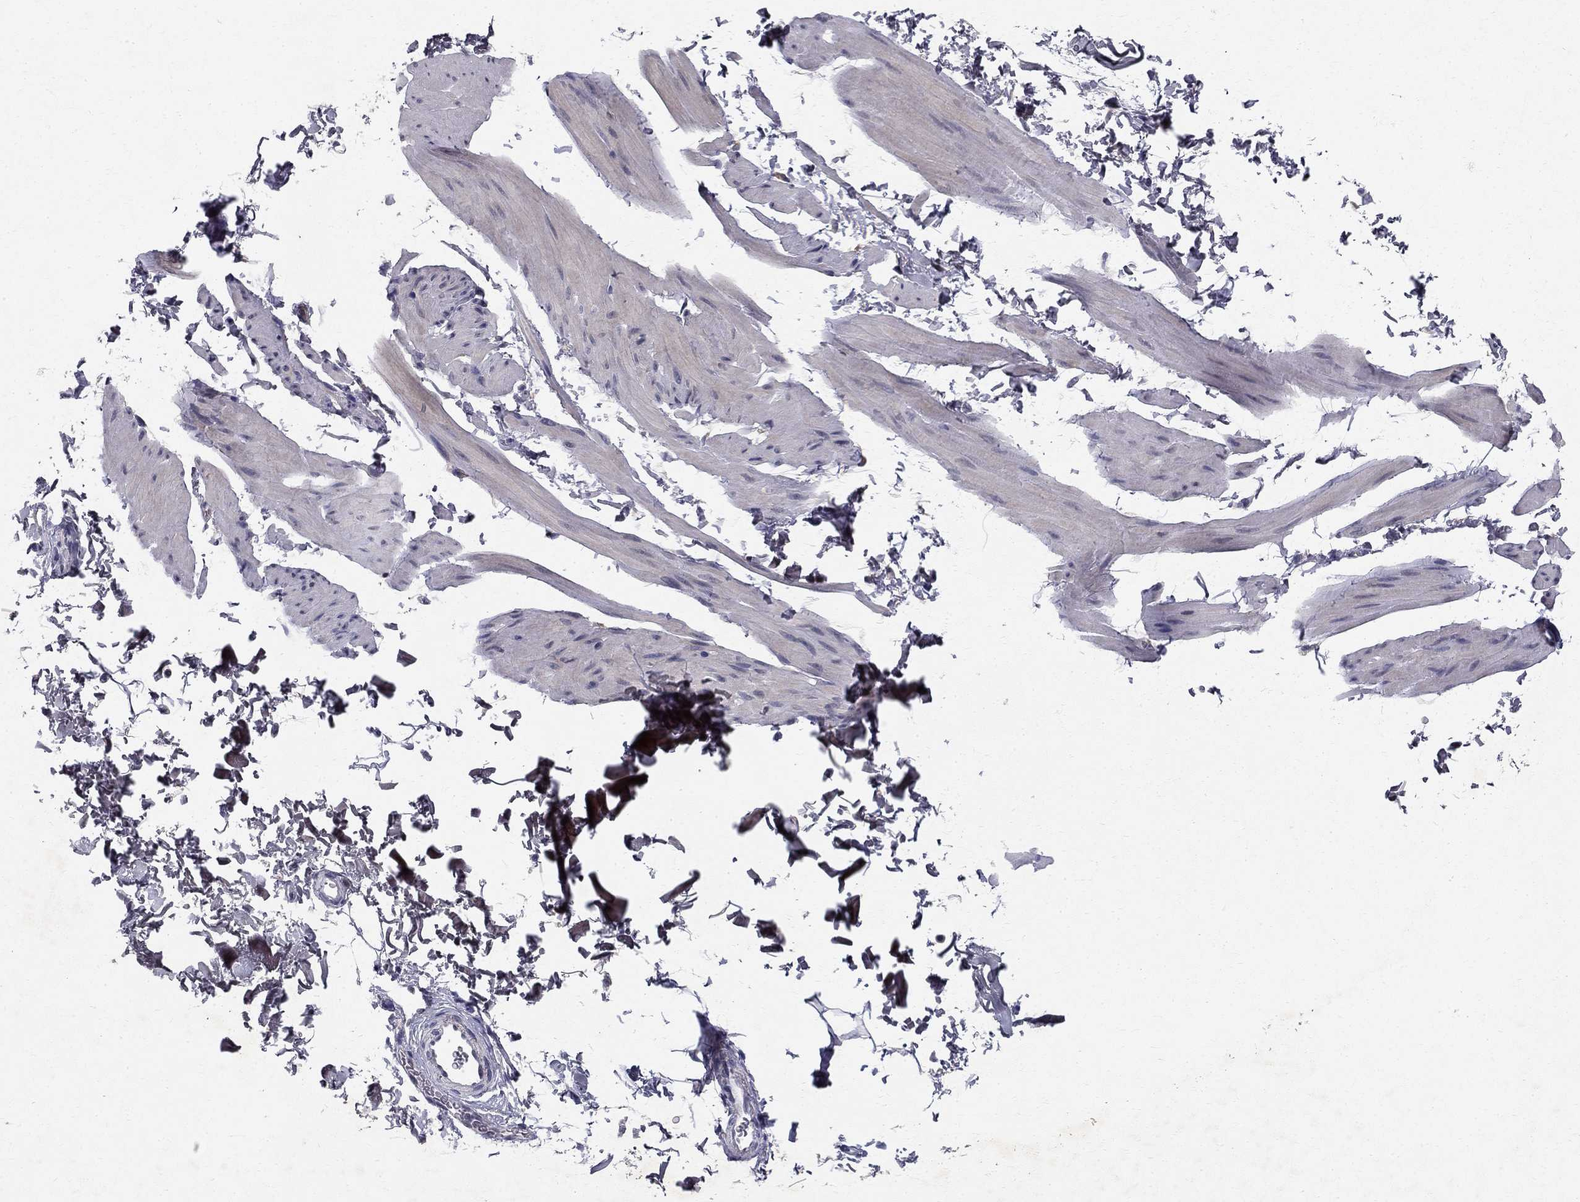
{"staining": {"intensity": "negative", "quantity": "none", "location": "none"}, "tissue": "smooth muscle", "cell_type": "Smooth muscle cells", "image_type": "normal", "snomed": [{"axis": "morphology", "description": "Normal tissue, NOS"}, {"axis": "topography", "description": "Adipose tissue"}, {"axis": "topography", "description": "Smooth muscle"}, {"axis": "topography", "description": "Peripheral nerve tissue"}], "caption": "High power microscopy photomicrograph of an IHC image of normal smooth muscle, revealing no significant expression in smooth muscle cells. (DAB immunohistochemistry (IHC), high magnification).", "gene": "CLIC6", "patient": {"sex": "male", "age": 83}}